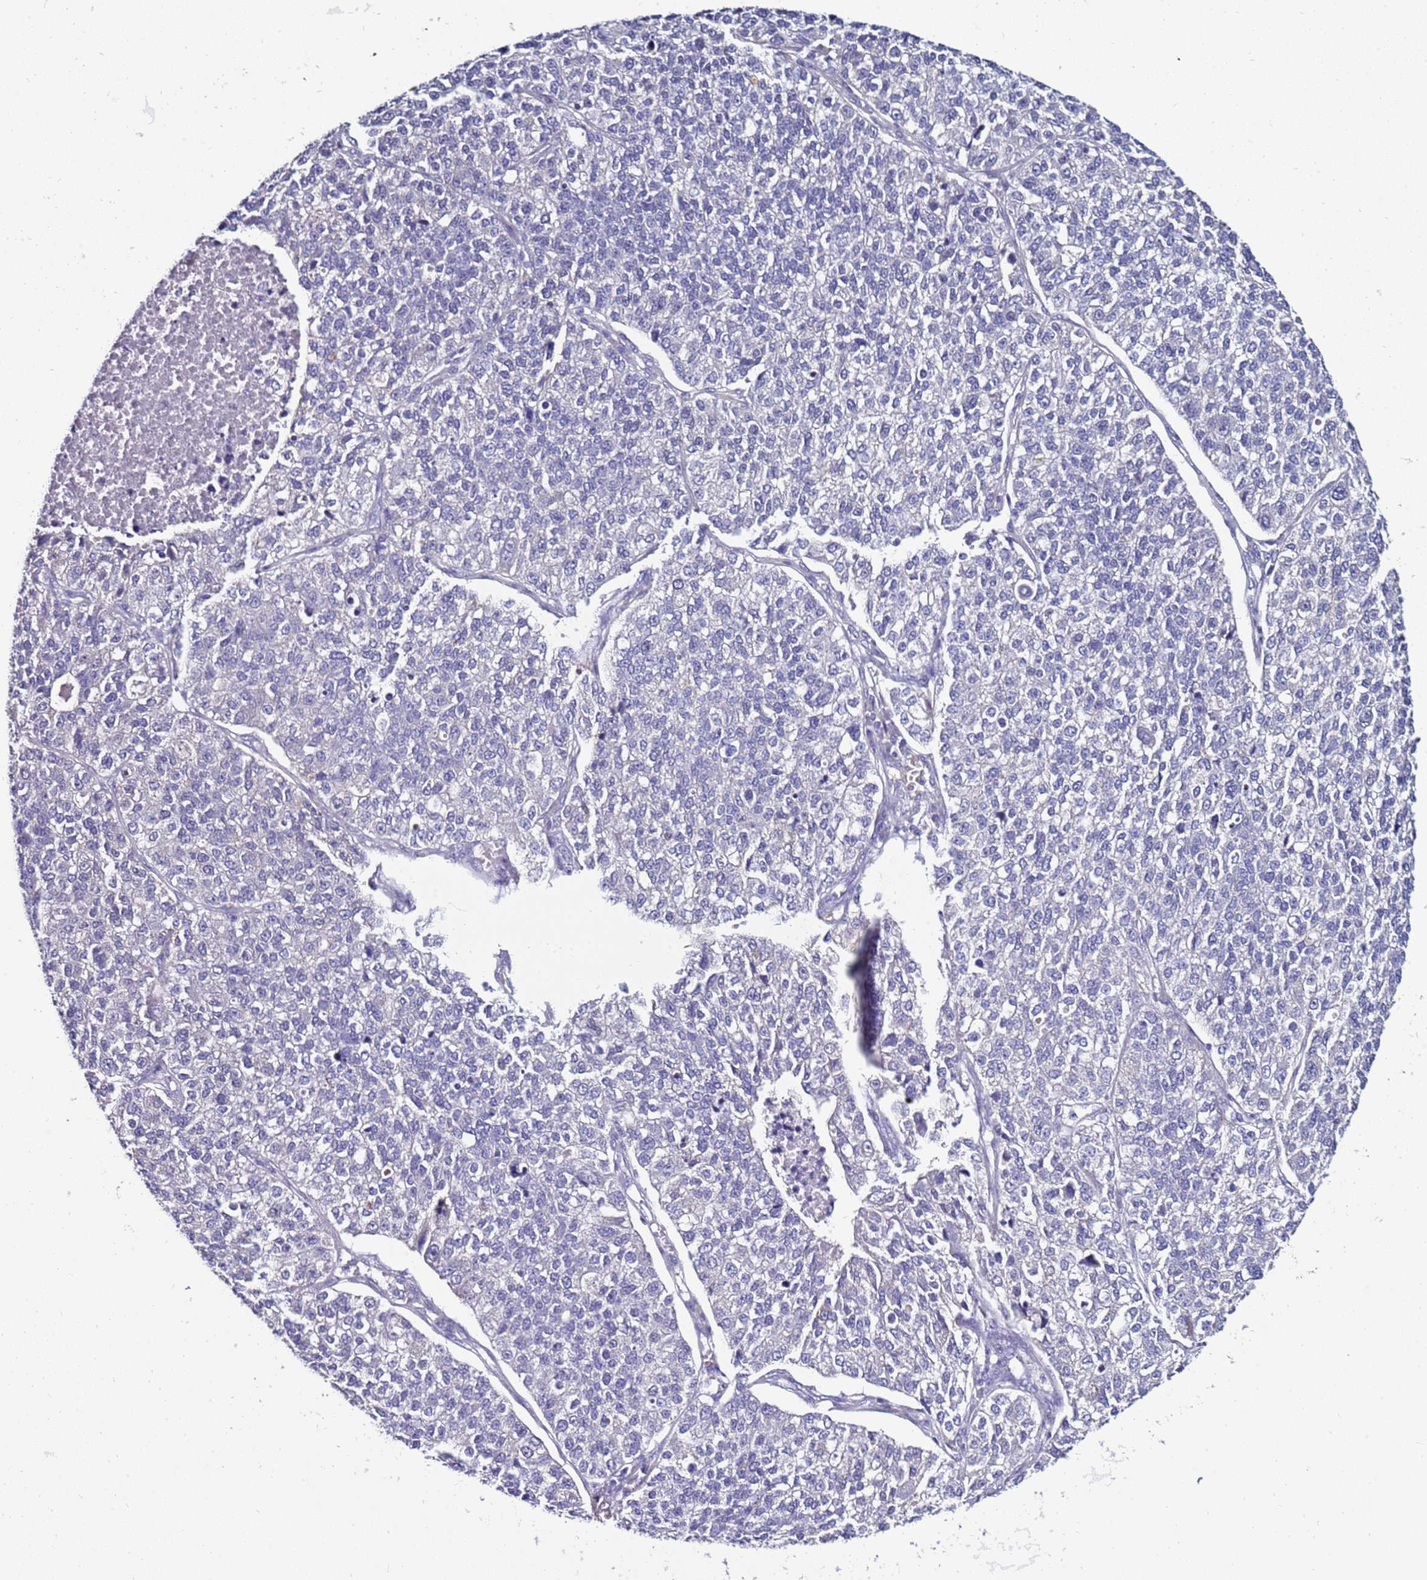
{"staining": {"intensity": "negative", "quantity": "none", "location": "none"}, "tissue": "lung cancer", "cell_type": "Tumor cells", "image_type": "cancer", "snomed": [{"axis": "morphology", "description": "Adenocarcinoma, NOS"}, {"axis": "topography", "description": "Lung"}], "caption": "High power microscopy histopathology image of an IHC image of adenocarcinoma (lung), revealing no significant positivity in tumor cells.", "gene": "GPN3", "patient": {"sex": "male", "age": 49}}